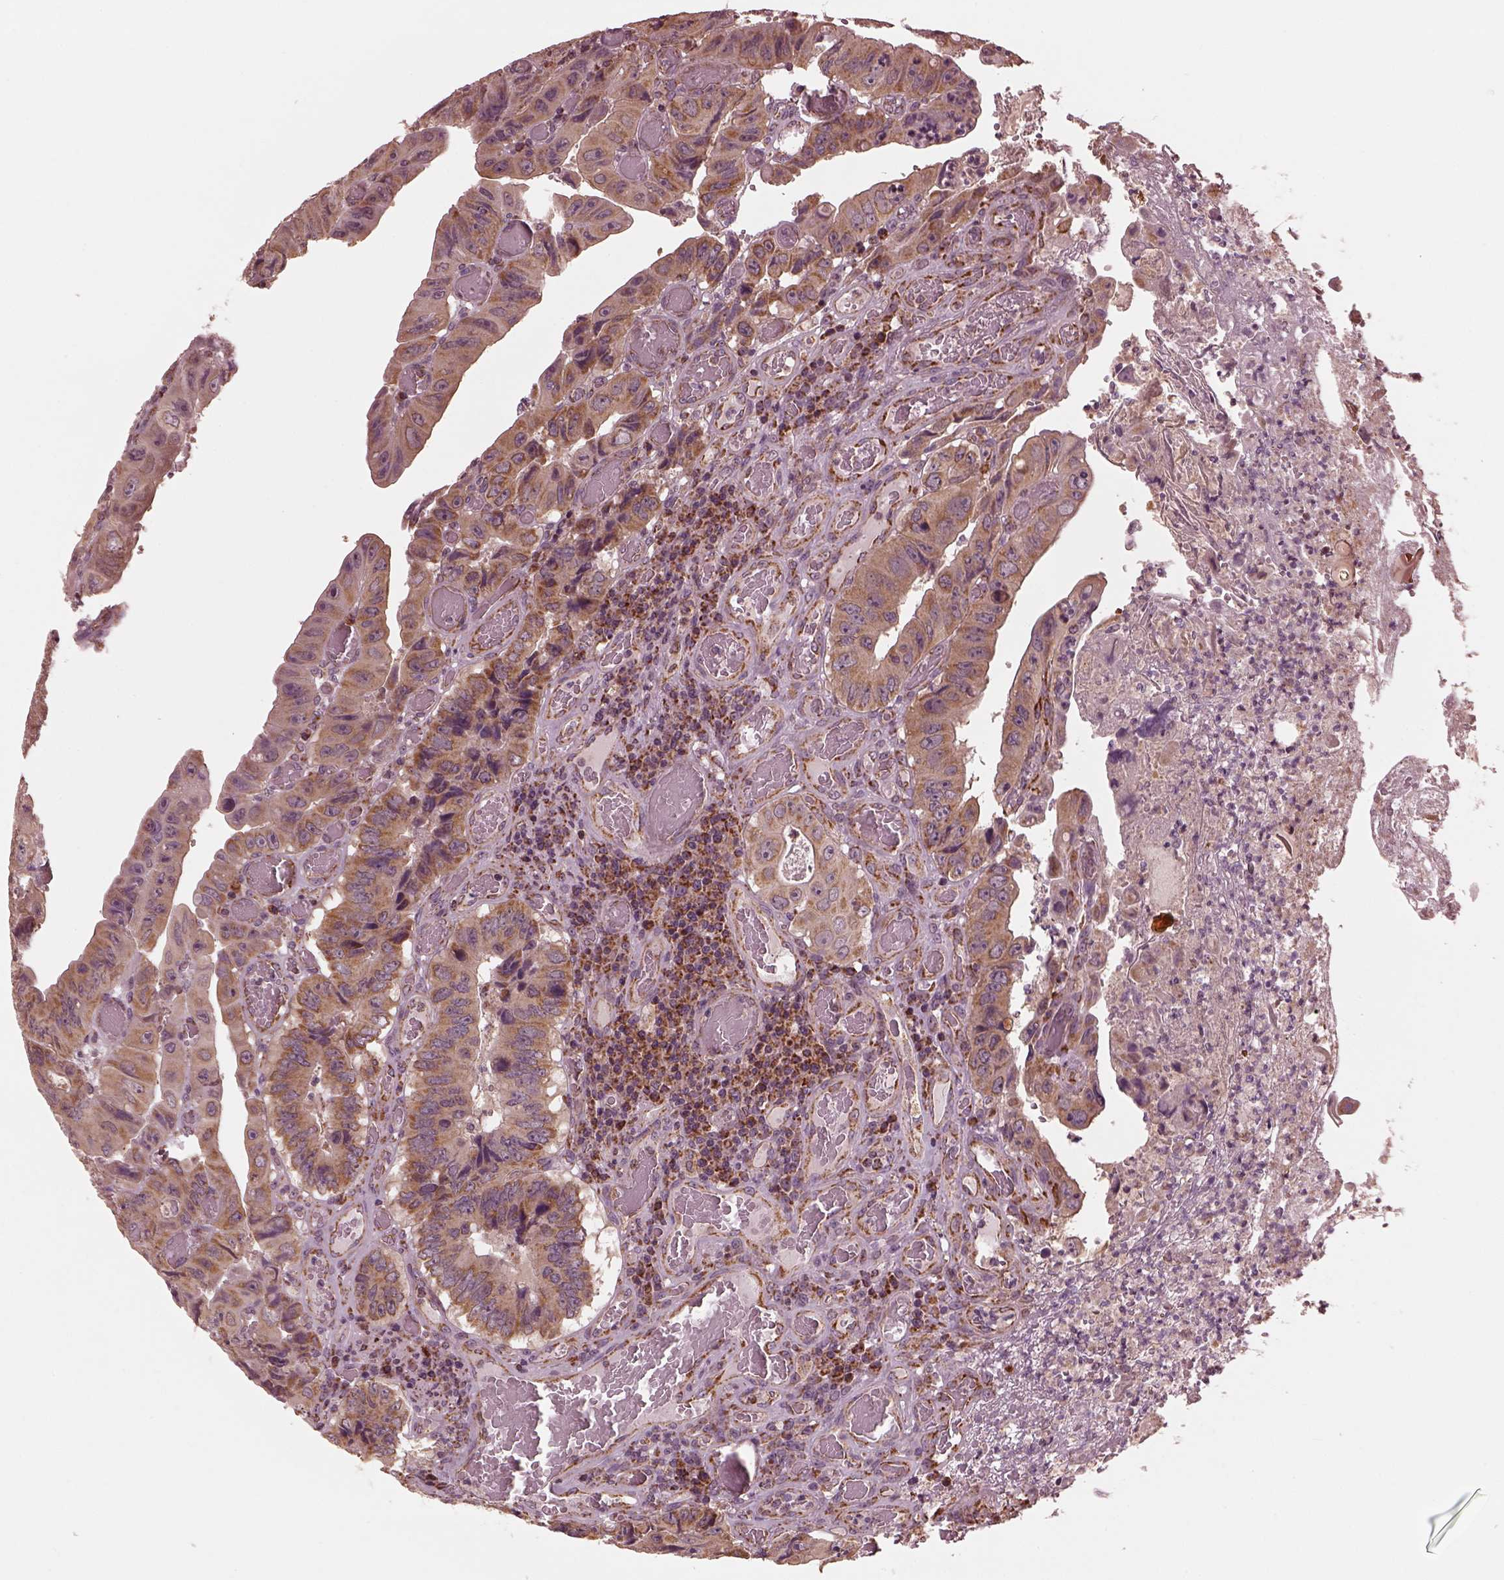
{"staining": {"intensity": "moderate", "quantity": ">75%", "location": "cytoplasmic/membranous"}, "tissue": "colorectal cancer", "cell_type": "Tumor cells", "image_type": "cancer", "snomed": [{"axis": "morphology", "description": "Adenocarcinoma, NOS"}, {"axis": "topography", "description": "Colon"}], "caption": "Immunohistochemical staining of colorectal adenocarcinoma shows moderate cytoplasmic/membranous protein staining in approximately >75% of tumor cells.", "gene": "NDUFB10", "patient": {"sex": "female", "age": 84}}